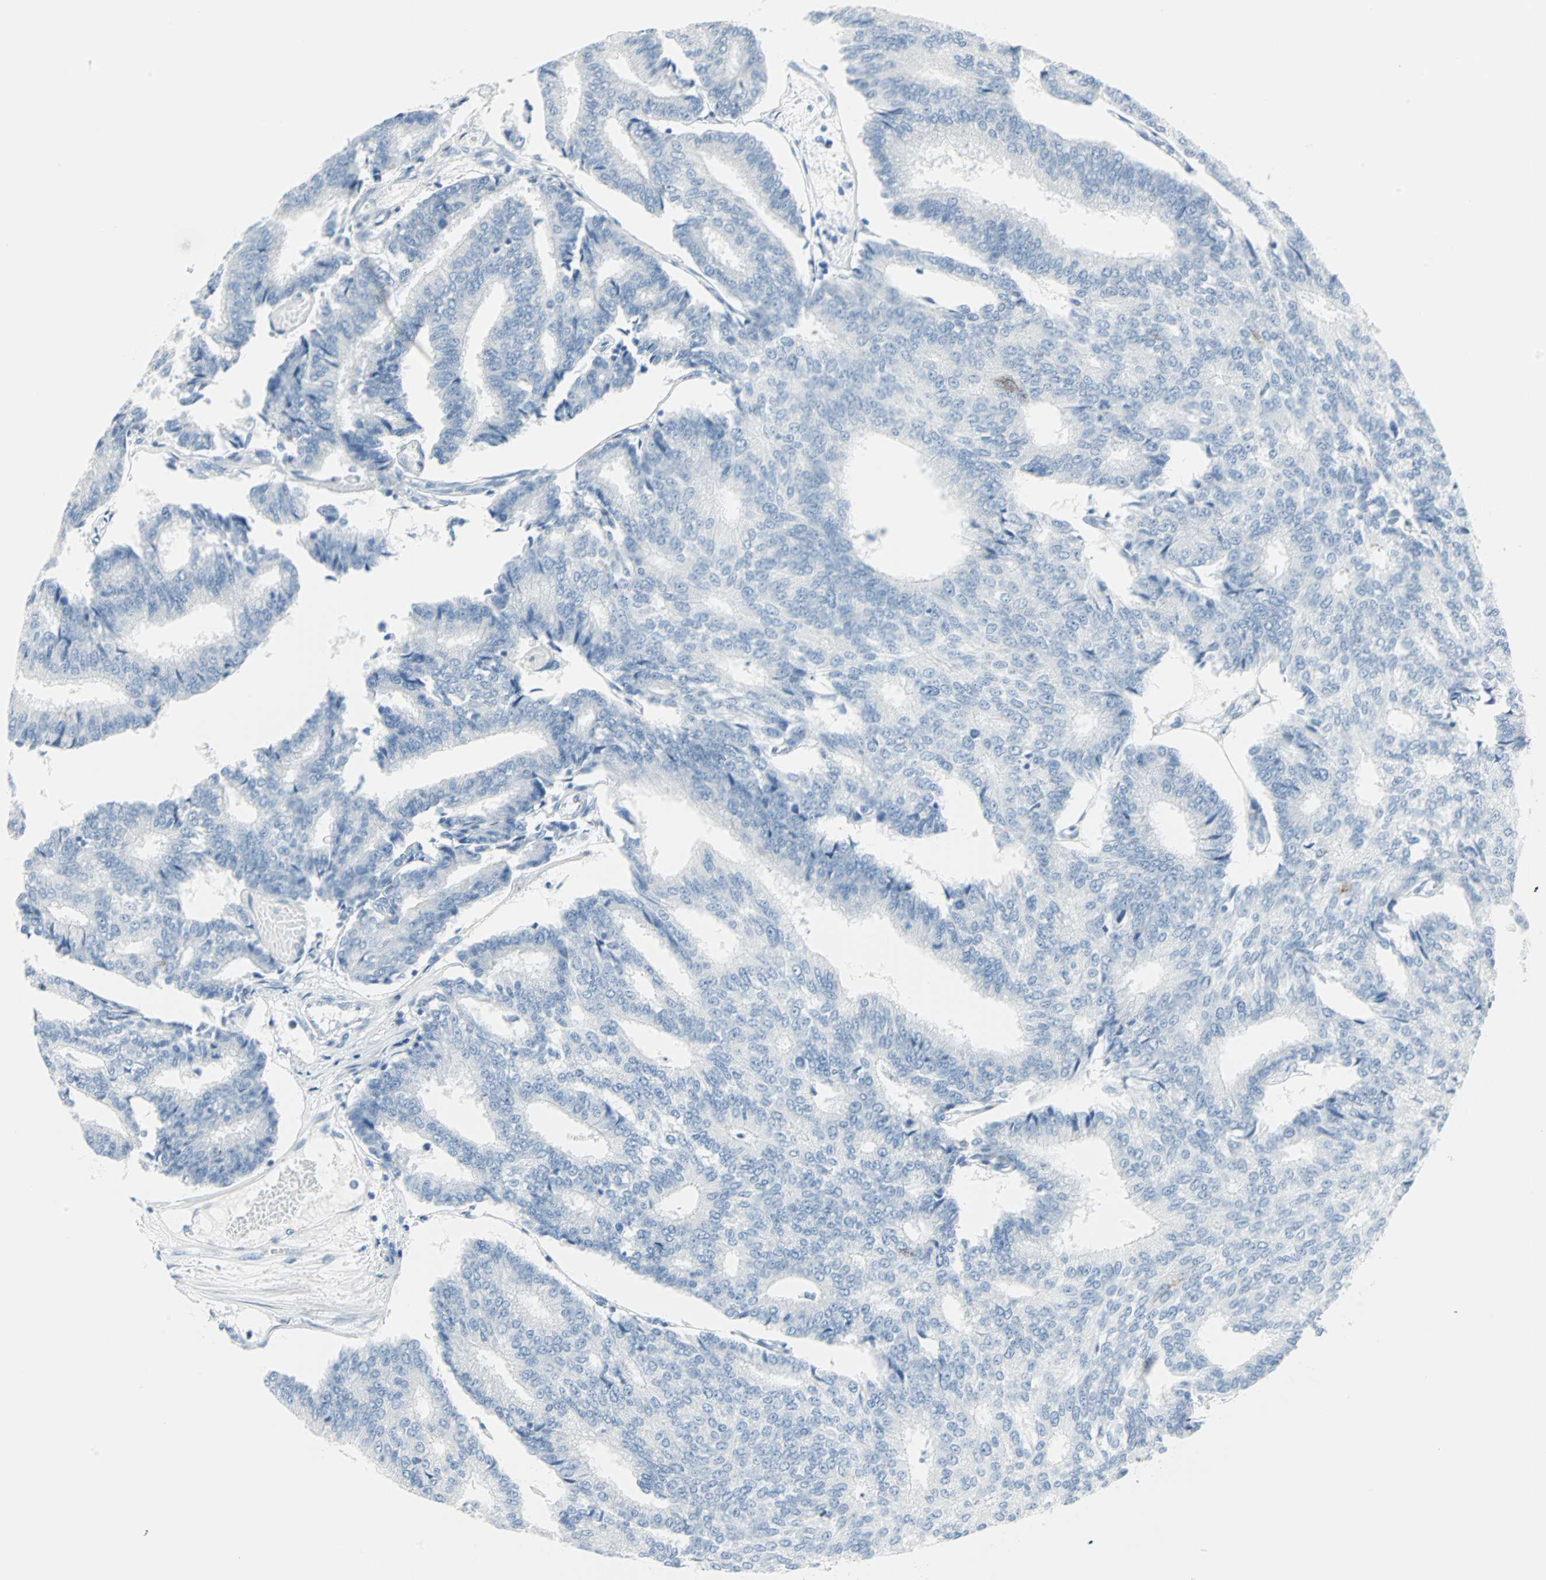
{"staining": {"intensity": "negative", "quantity": "none", "location": "none"}, "tissue": "prostate cancer", "cell_type": "Tumor cells", "image_type": "cancer", "snomed": [{"axis": "morphology", "description": "Adenocarcinoma, High grade"}, {"axis": "topography", "description": "Prostate"}], "caption": "IHC image of neoplastic tissue: human prostate cancer (high-grade adenocarcinoma) stained with DAB (3,3'-diaminobenzidine) demonstrates no significant protein expression in tumor cells.", "gene": "STX1A", "patient": {"sex": "male", "age": 55}}